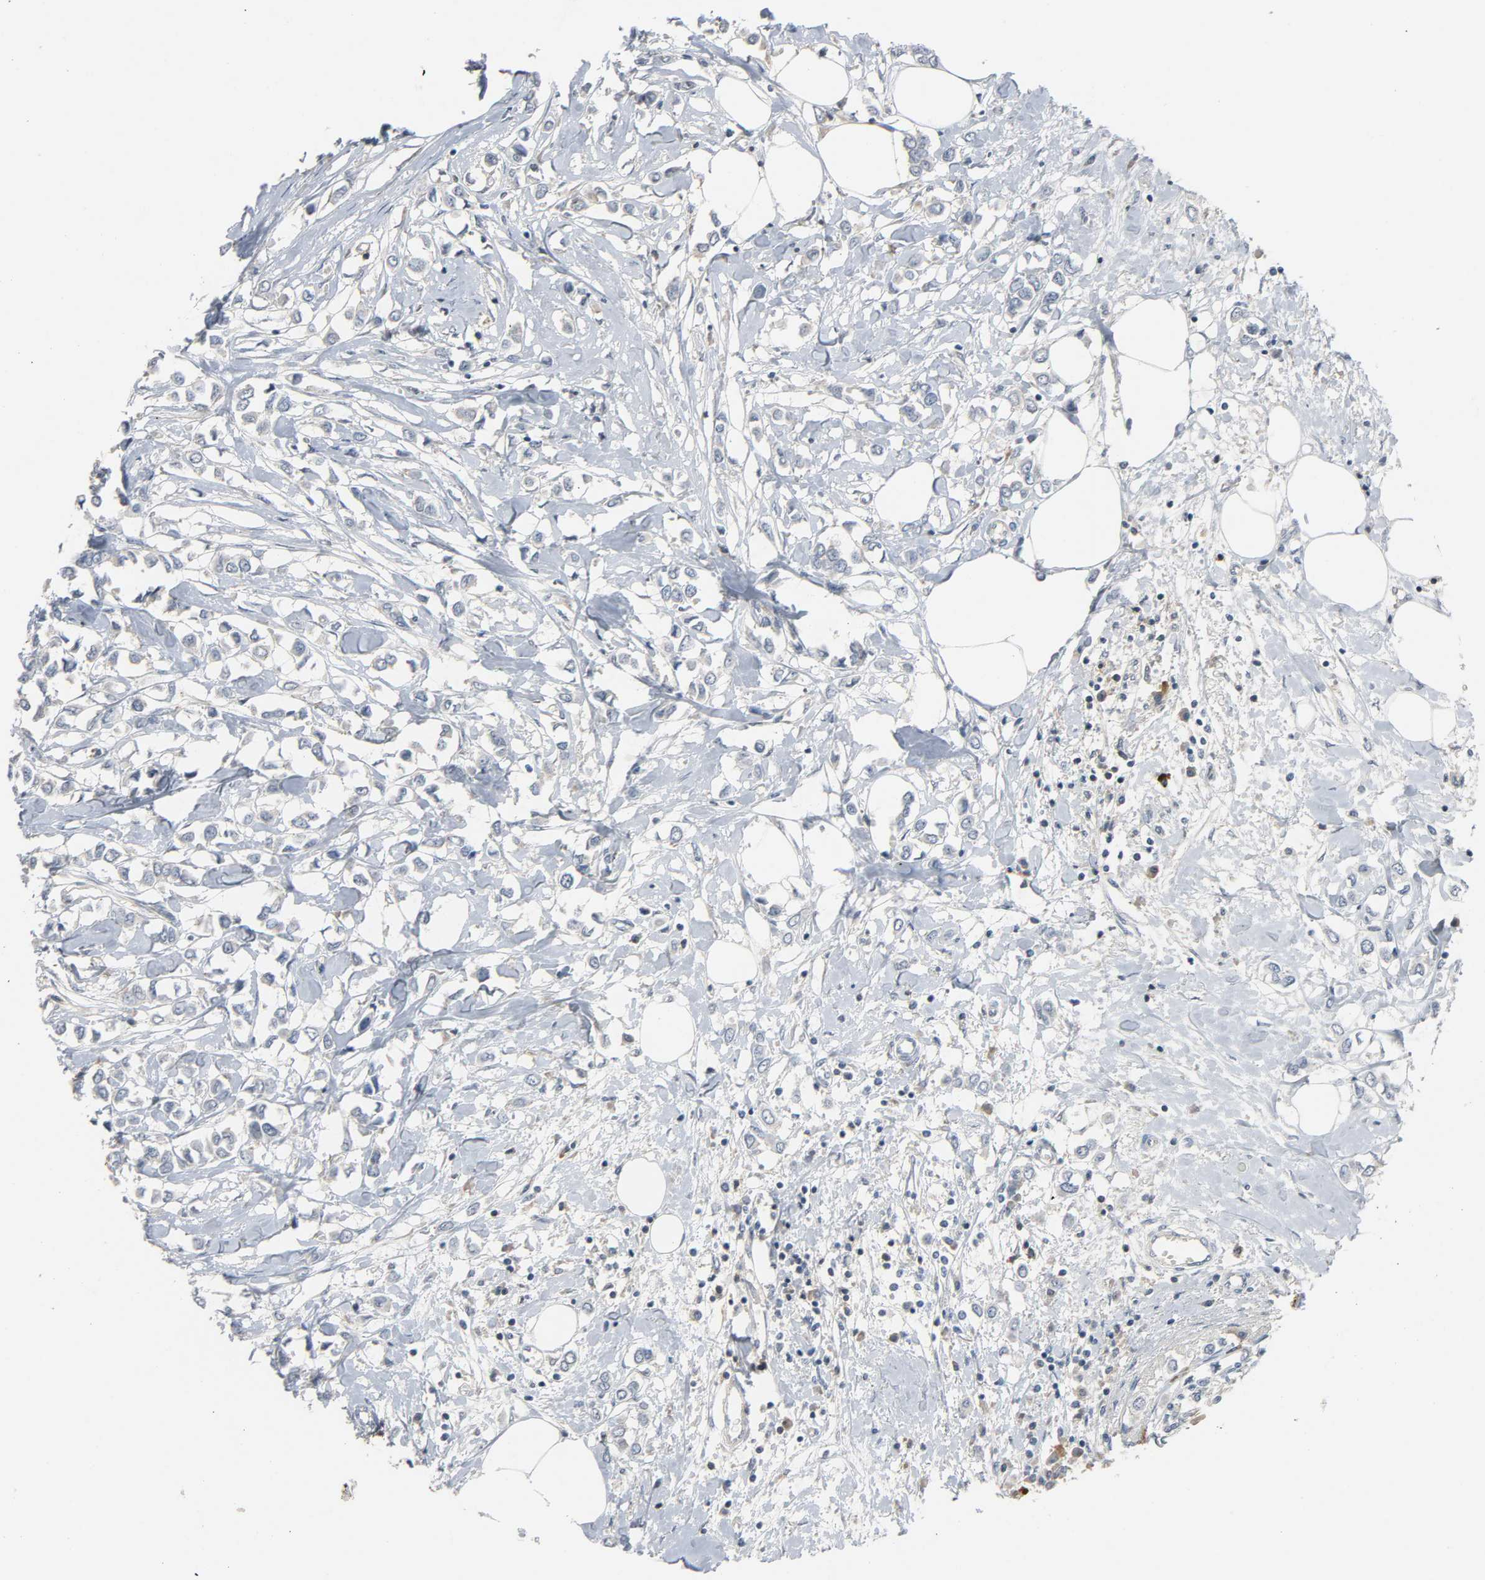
{"staining": {"intensity": "negative", "quantity": "none", "location": "none"}, "tissue": "breast cancer", "cell_type": "Tumor cells", "image_type": "cancer", "snomed": [{"axis": "morphology", "description": "Lobular carcinoma"}, {"axis": "topography", "description": "Breast"}], "caption": "Immunohistochemistry image of human breast cancer (lobular carcinoma) stained for a protein (brown), which exhibits no positivity in tumor cells.", "gene": "CD4", "patient": {"sex": "female", "age": 51}}